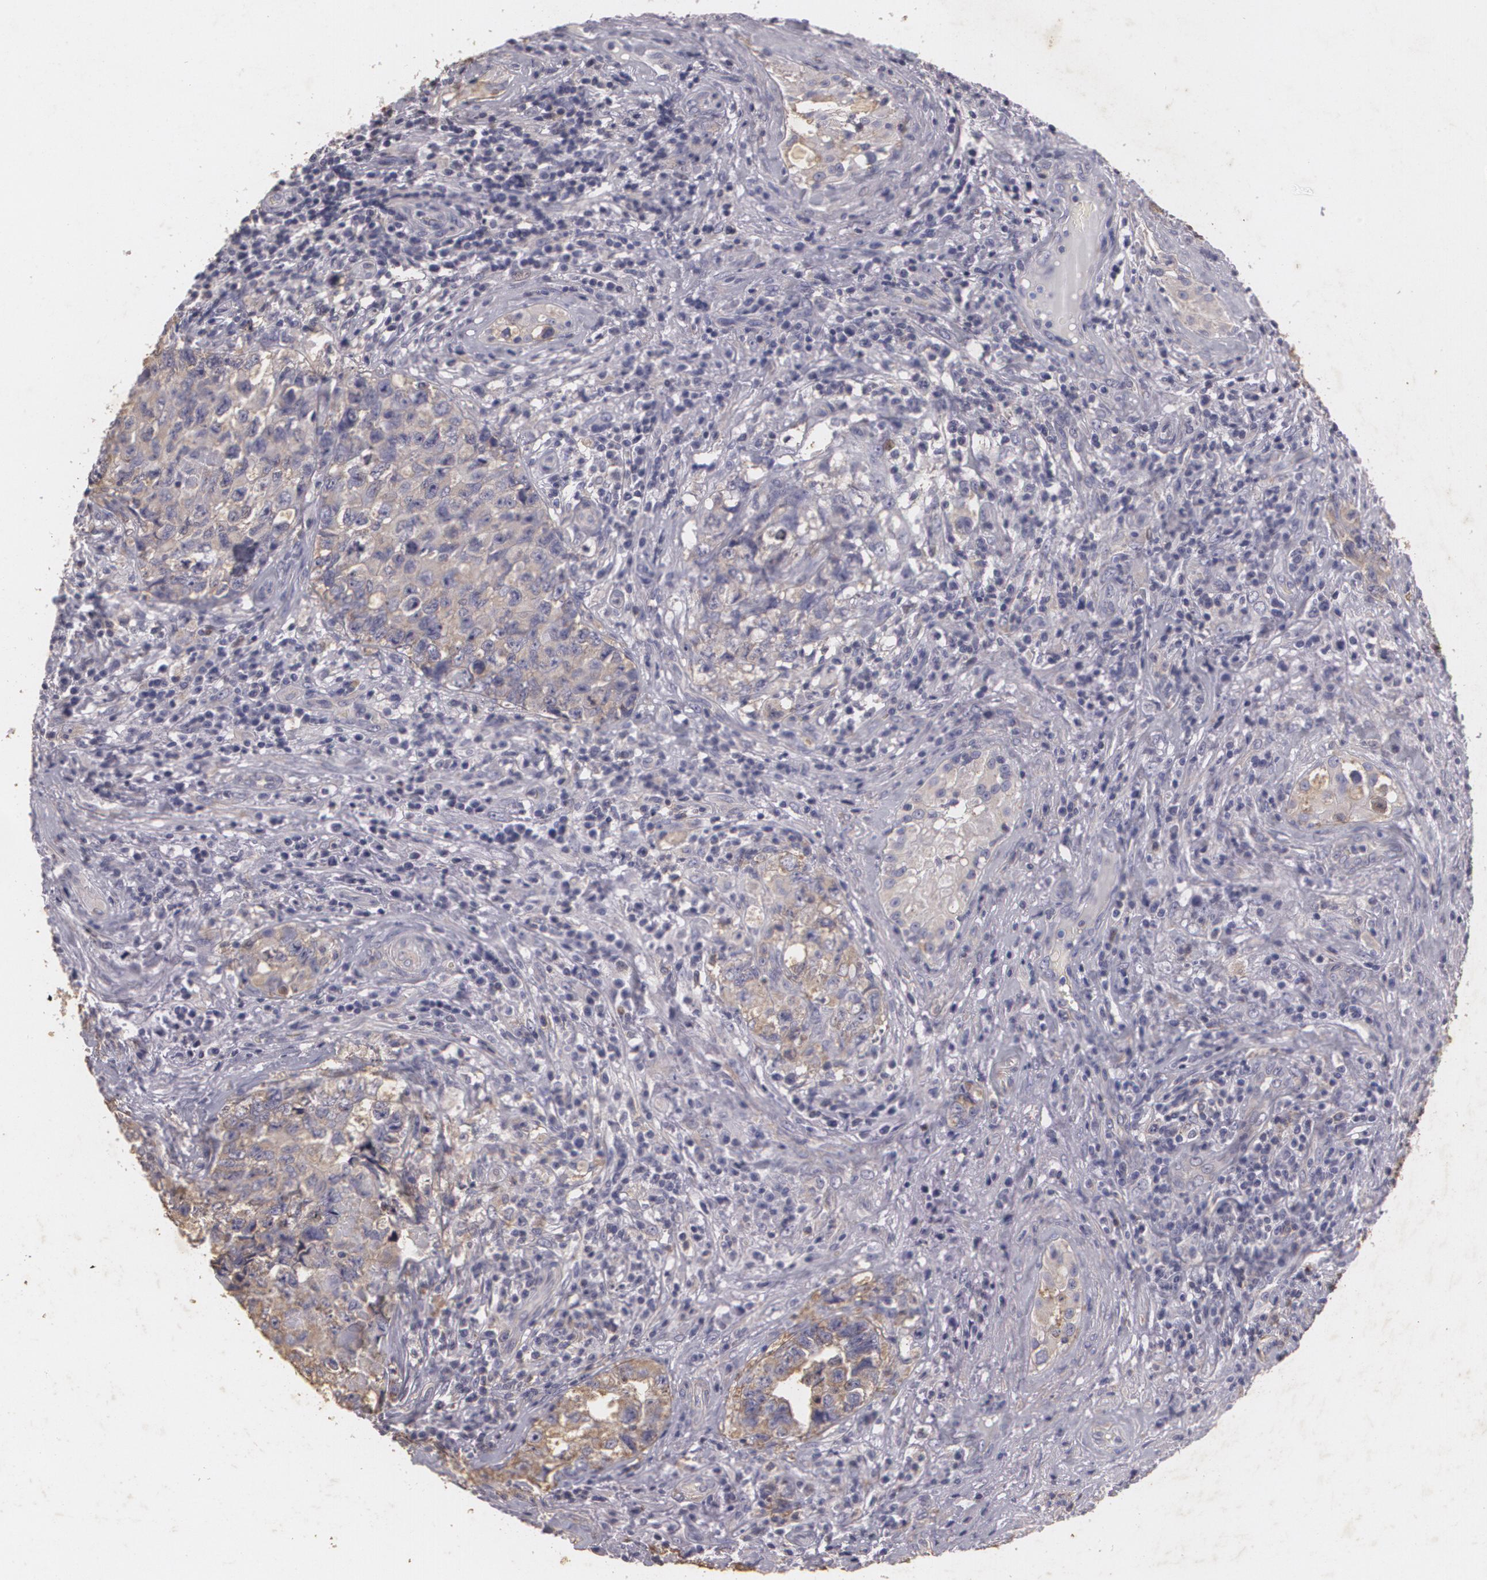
{"staining": {"intensity": "weak", "quantity": ">75%", "location": "cytoplasmic/membranous"}, "tissue": "testis cancer", "cell_type": "Tumor cells", "image_type": "cancer", "snomed": [{"axis": "morphology", "description": "Carcinoma, Embryonal, NOS"}, {"axis": "topography", "description": "Testis"}], "caption": "A brown stain highlights weak cytoplasmic/membranous expression of a protein in testis cancer (embryonal carcinoma) tumor cells.", "gene": "KCNA4", "patient": {"sex": "male", "age": 31}}